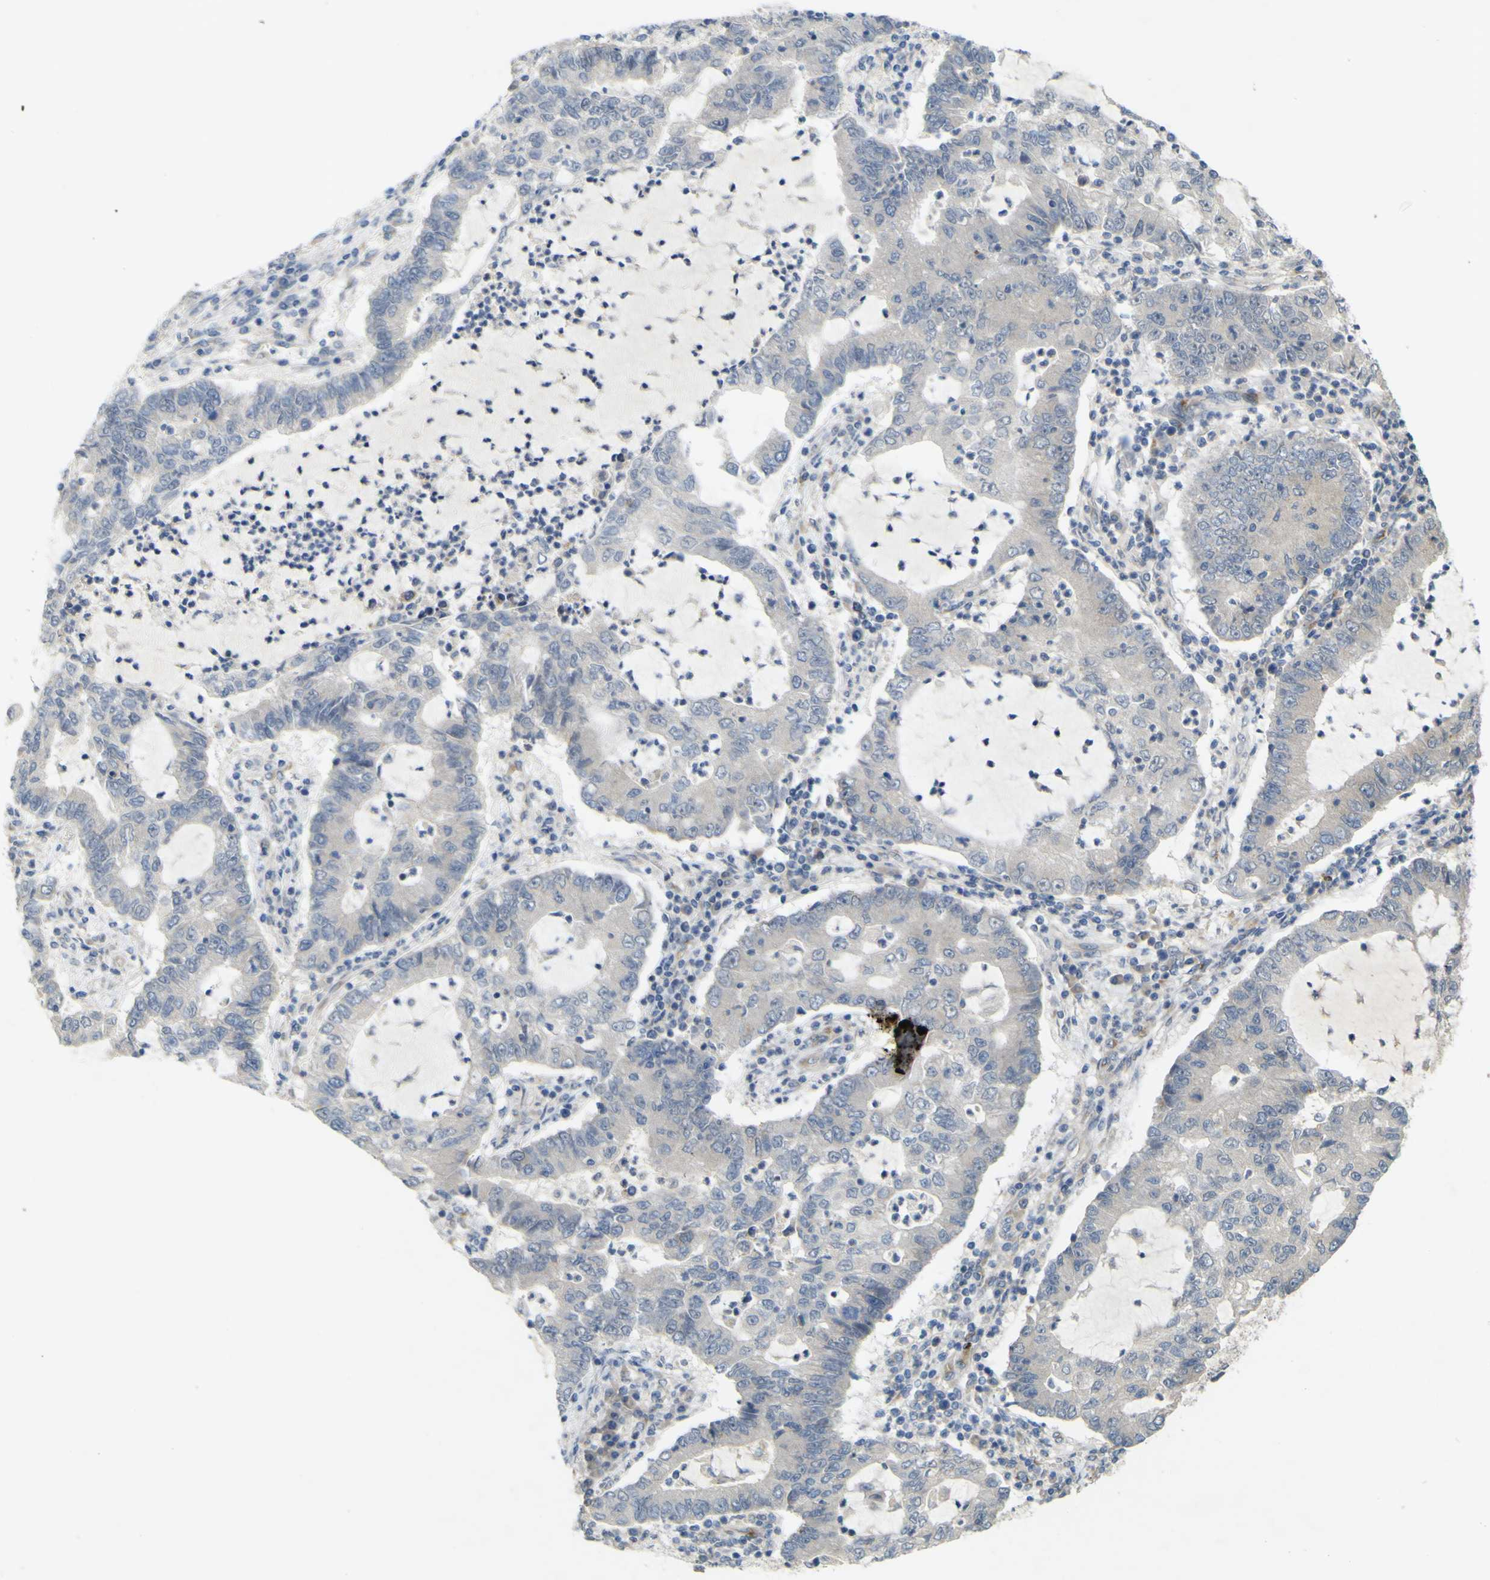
{"staining": {"intensity": "negative", "quantity": "none", "location": "none"}, "tissue": "lung cancer", "cell_type": "Tumor cells", "image_type": "cancer", "snomed": [{"axis": "morphology", "description": "Adenocarcinoma, NOS"}, {"axis": "topography", "description": "Lung"}], "caption": "The immunohistochemistry histopathology image has no significant expression in tumor cells of lung cancer tissue.", "gene": "IGF2R", "patient": {"sex": "female", "age": 51}}